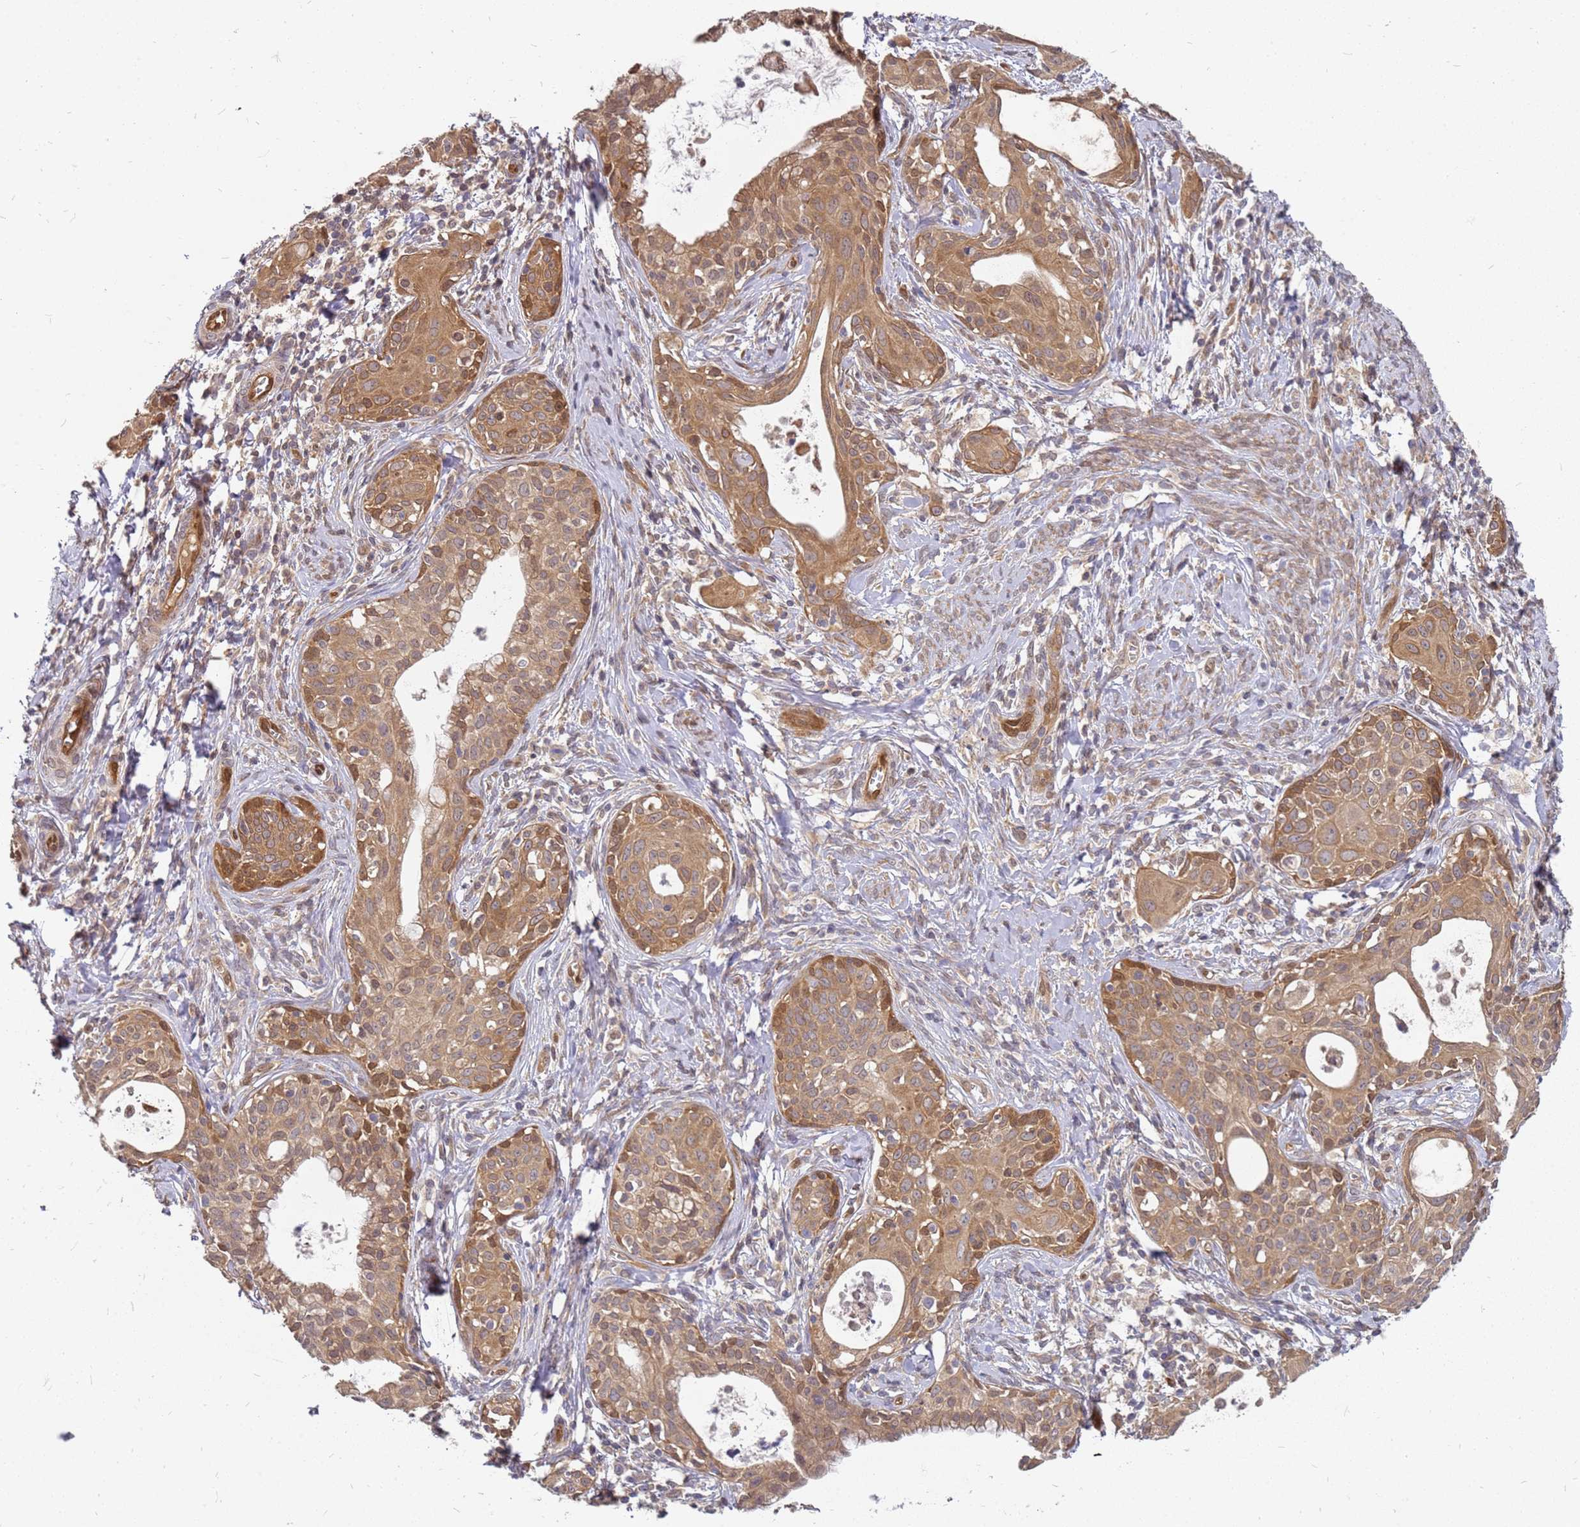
{"staining": {"intensity": "moderate", "quantity": ">75%", "location": "cytoplasmic/membranous,nuclear"}, "tissue": "cervical cancer", "cell_type": "Tumor cells", "image_type": "cancer", "snomed": [{"axis": "morphology", "description": "Squamous cell carcinoma, NOS"}, {"axis": "topography", "description": "Cervix"}], "caption": "Immunohistochemistry histopathology image of squamous cell carcinoma (cervical) stained for a protein (brown), which shows medium levels of moderate cytoplasmic/membranous and nuclear positivity in about >75% of tumor cells.", "gene": "NUDT14", "patient": {"sex": "female", "age": 52}}